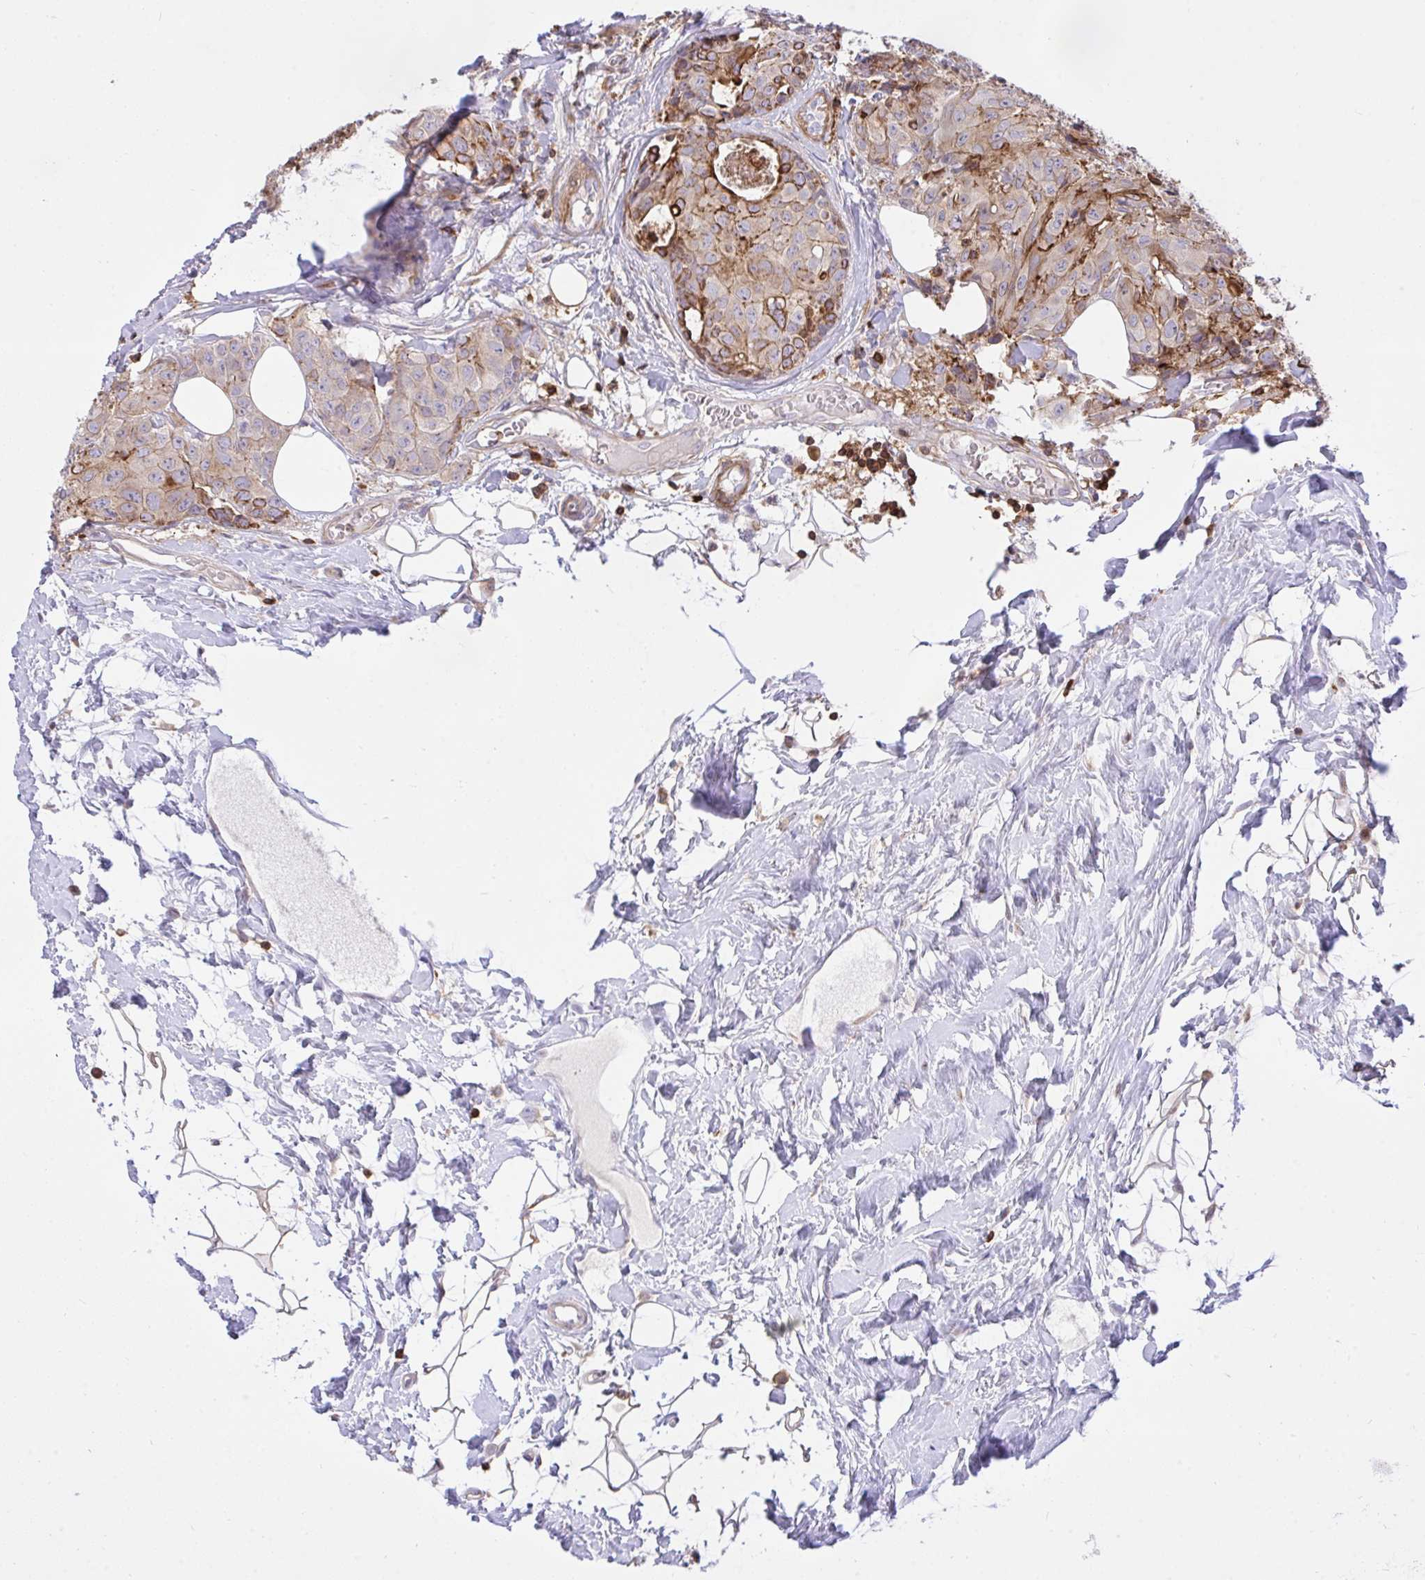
{"staining": {"intensity": "moderate", "quantity": "<25%", "location": "cytoplasmic/membranous"}, "tissue": "breast cancer", "cell_type": "Tumor cells", "image_type": "cancer", "snomed": [{"axis": "morphology", "description": "Duct carcinoma"}, {"axis": "topography", "description": "Breast"}], "caption": "Immunohistochemistry (IHC) of breast cancer shows low levels of moderate cytoplasmic/membranous expression in about <25% of tumor cells.", "gene": "ERI1", "patient": {"sex": "female", "age": 43}}